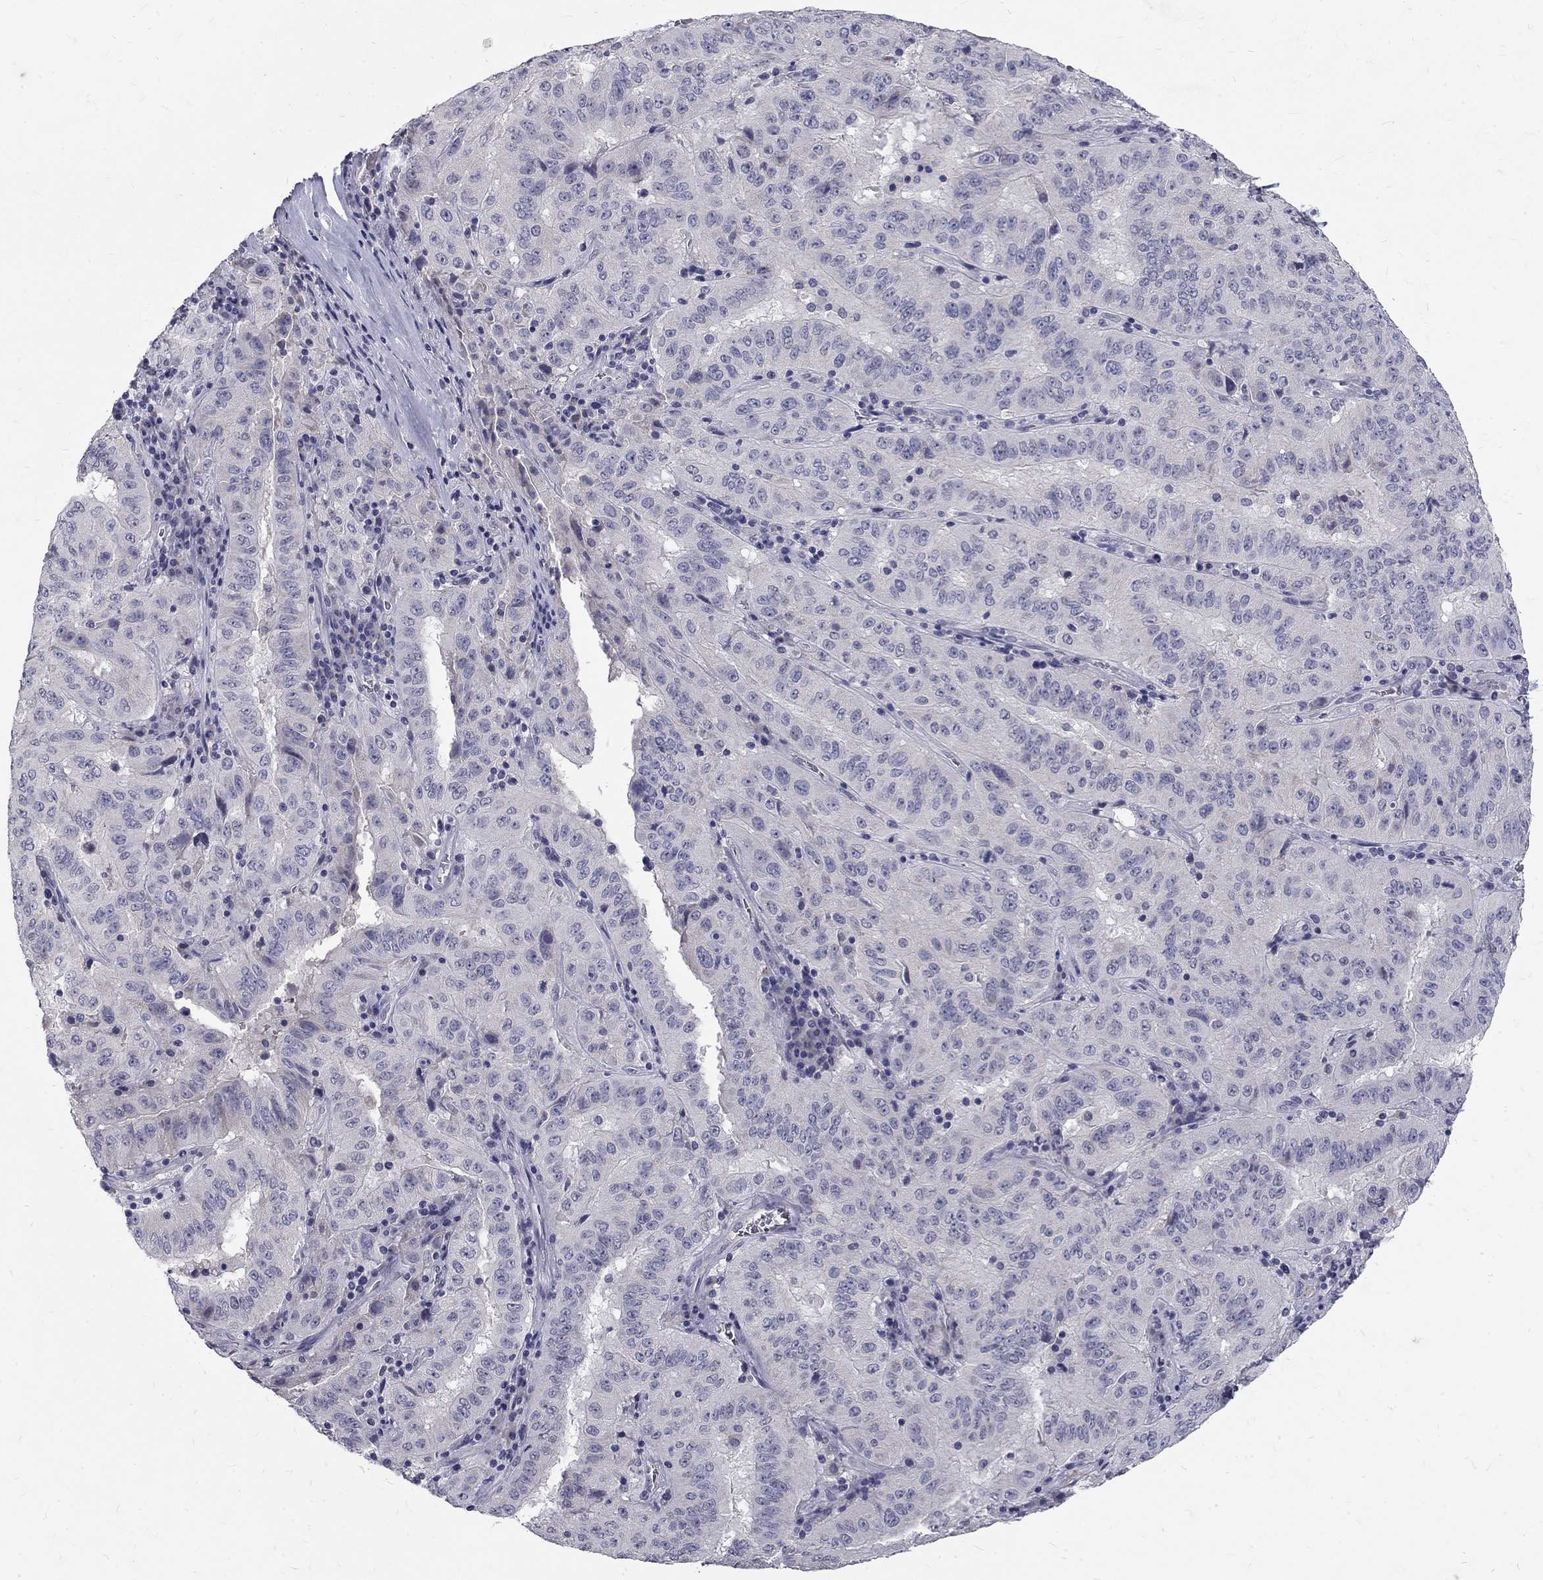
{"staining": {"intensity": "negative", "quantity": "none", "location": "none"}, "tissue": "pancreatic cancer", "cell_type": "Tumor cells", "image_type": "cancer", "snomed": [{"axis": "morphology", "description": "Adenocarcinoma, NOS"}, {"axis": "topography", "description": "Pancreas"}], "caption": "Human pancreatic cancer stained for a protein using IHC reveals no expression in tumor cells.", "gene": "NOS1", "patient": {"sex": "male", "age": 63}}